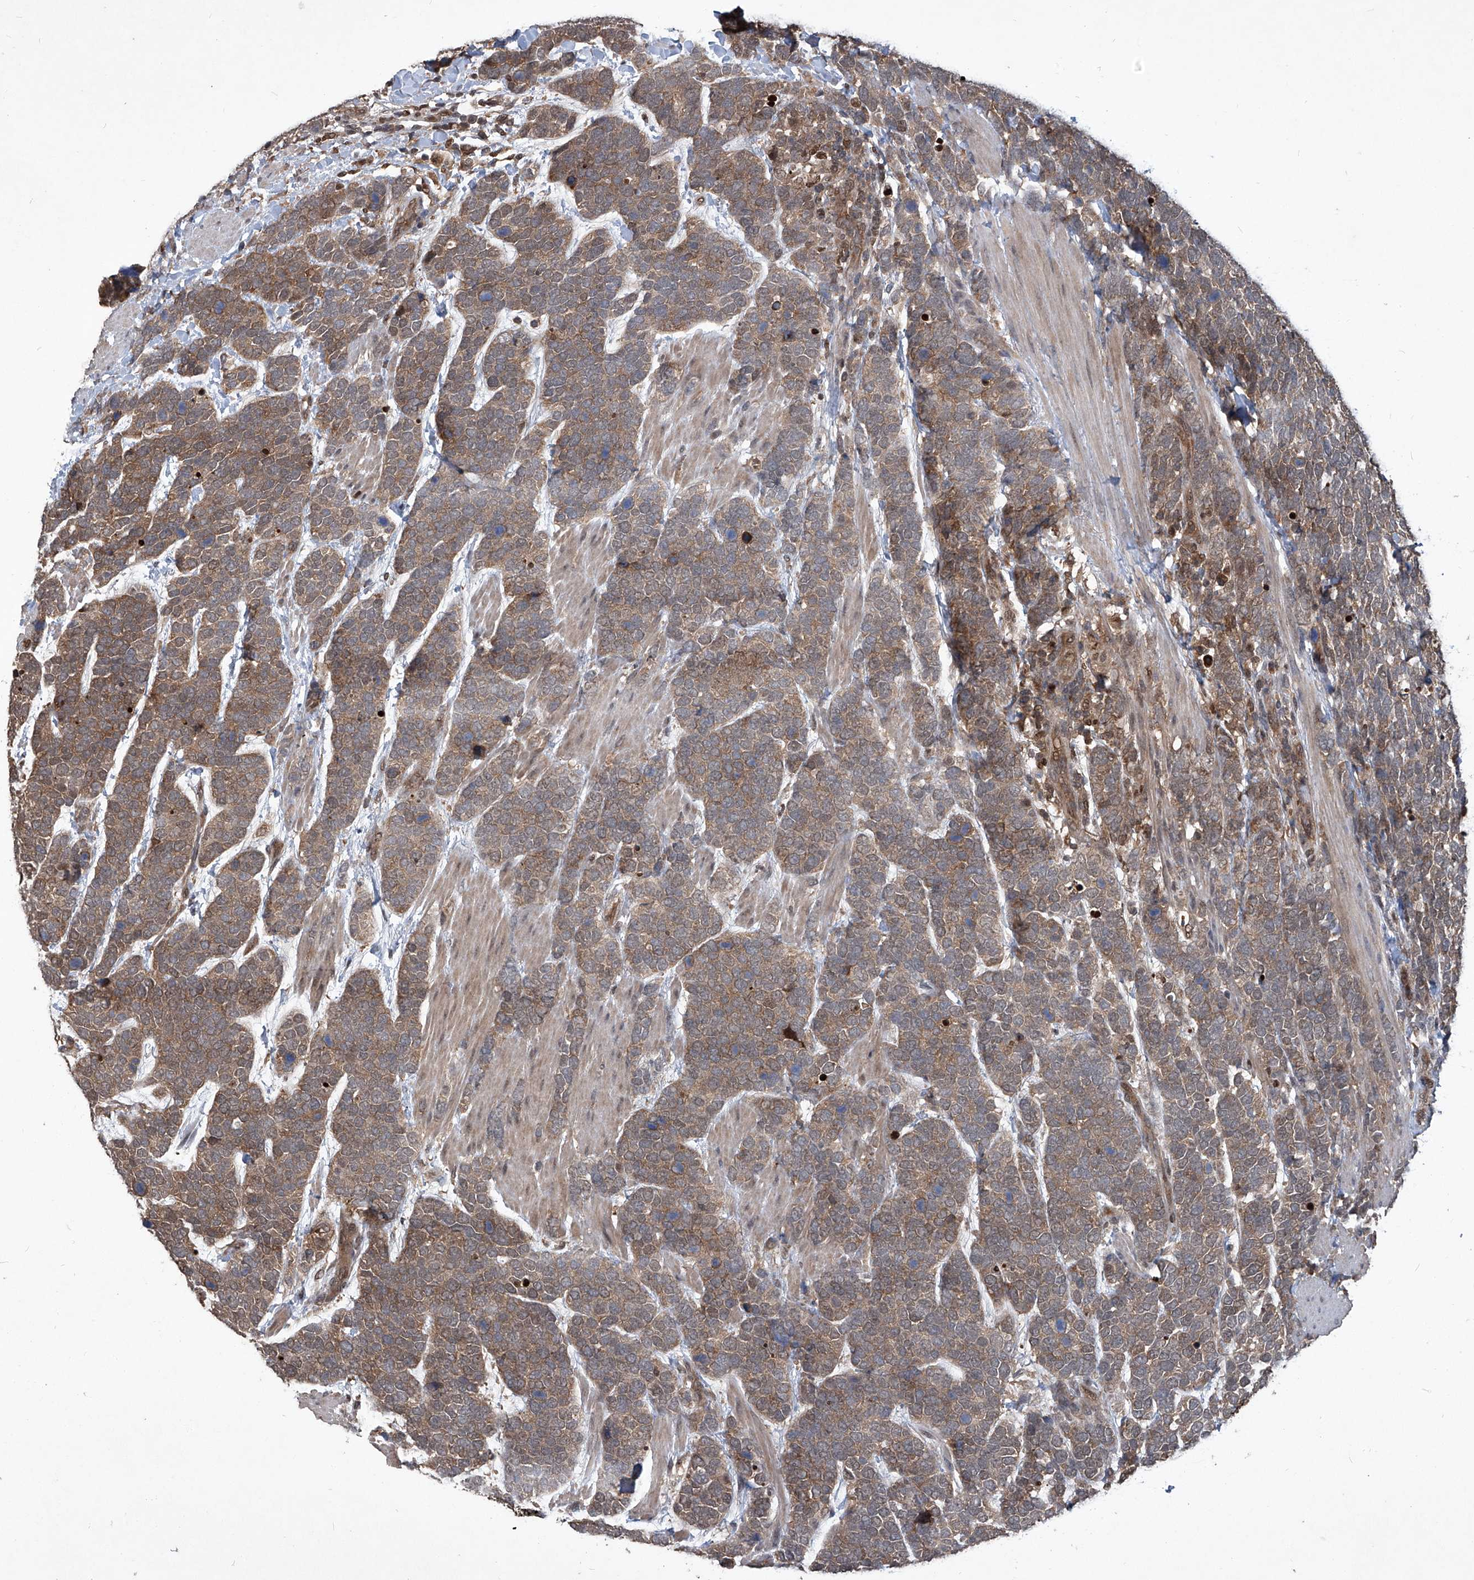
{"staining": {"intensity": "moderate", "quantity": ">75%", "location": "cytoplasmic/membranous"}, "tissue": "urothelial cancer", "cell_type": "Tumor cells", "image_type": "cancer", "snomed": [{"axis": "morphology", "description": "Urothelial carcinoma, High grade"}, {"axis": "topography", "description": "Urinary bladder"}], "caption": "Immunohistochemistry photomicrograph of human urothelial carcinoma (high-grade) stained for a protein (brown), which shows medium levels of moderate cytoplasmic/membranous positivity in about >75% of tumor cells.", "gene": "PSMB1", "patient": {"sex": "female", "age": 82}}